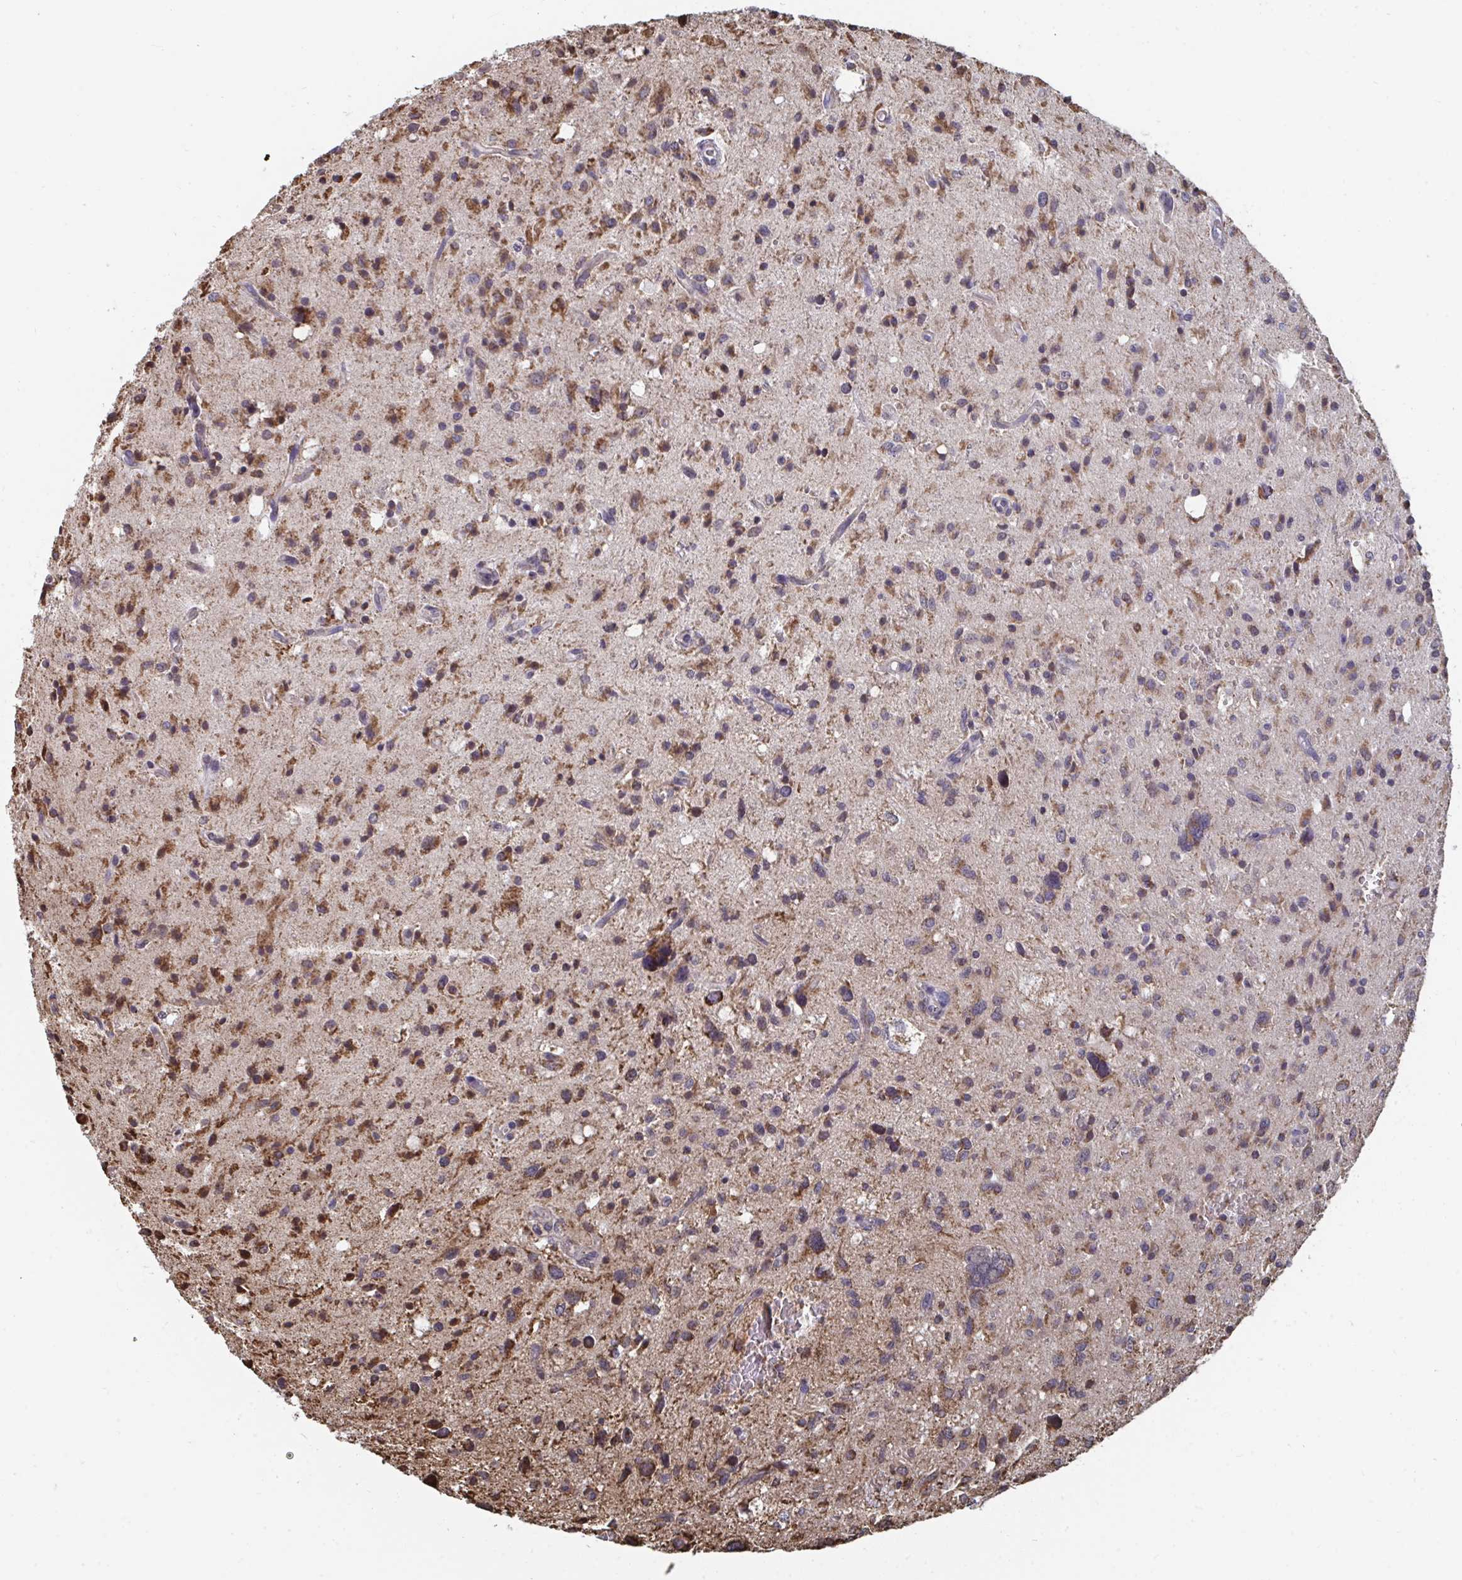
{"staining": {"intensity": "moderate", "quantity": ">75%", "location": "cytoplasmic/membranous"}, "tissue": "glioma", "cell_type": "Tumor cells", "image_type": "cancer", "snomed": [{"axis": "morphology", "description": "Glioma, malignant, Low grade"}, {"axis": "topography", "description": "Brain"}], "caption": "This micrograph displays IHC staining of glioma, with medium moderate cytoplasmic/membranous expression in approximately >75% of tumor cells.", "gene": "ELAVL1", "patient": {"sex": "female", "age": 58}}